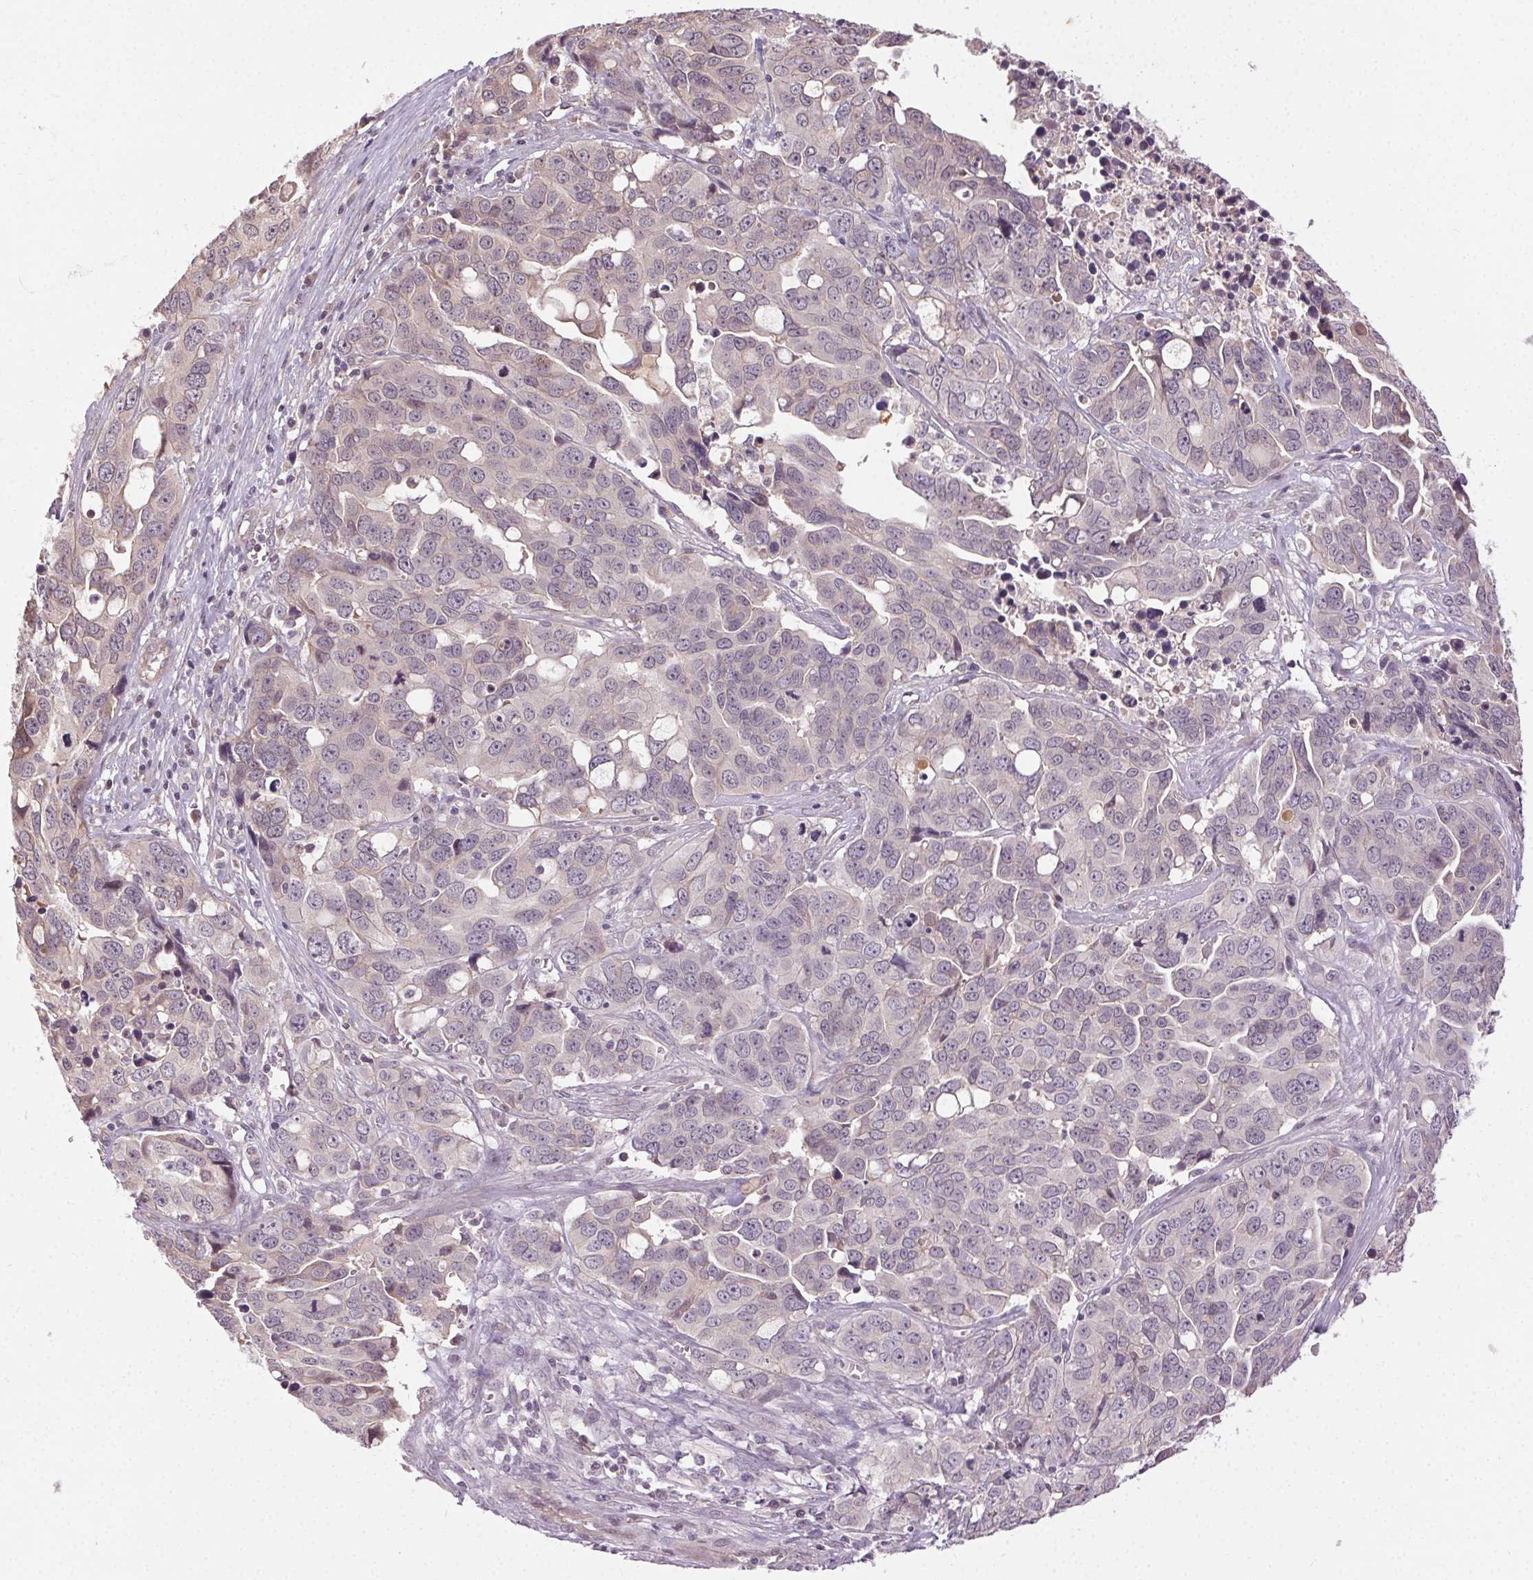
{"staining": {"intensity": "negative", "quantity": "none", "location": "none"}, "tissue": "ovarian cancer", "cell_type": "Tumor cells", "image_type": "cancer", "snomed": [{"axis": "morphology", "description": "Carcinoma, endometroid"}, {"axis": "topography", "description": "Ovary"}], "caption": "Human endometroid carcinoma (ovarian) stained for a protein using IHC reveals no positivity in tumor cells.", "gene": "ATP1B3", "patient": {"sex": "female", "age": 78}}